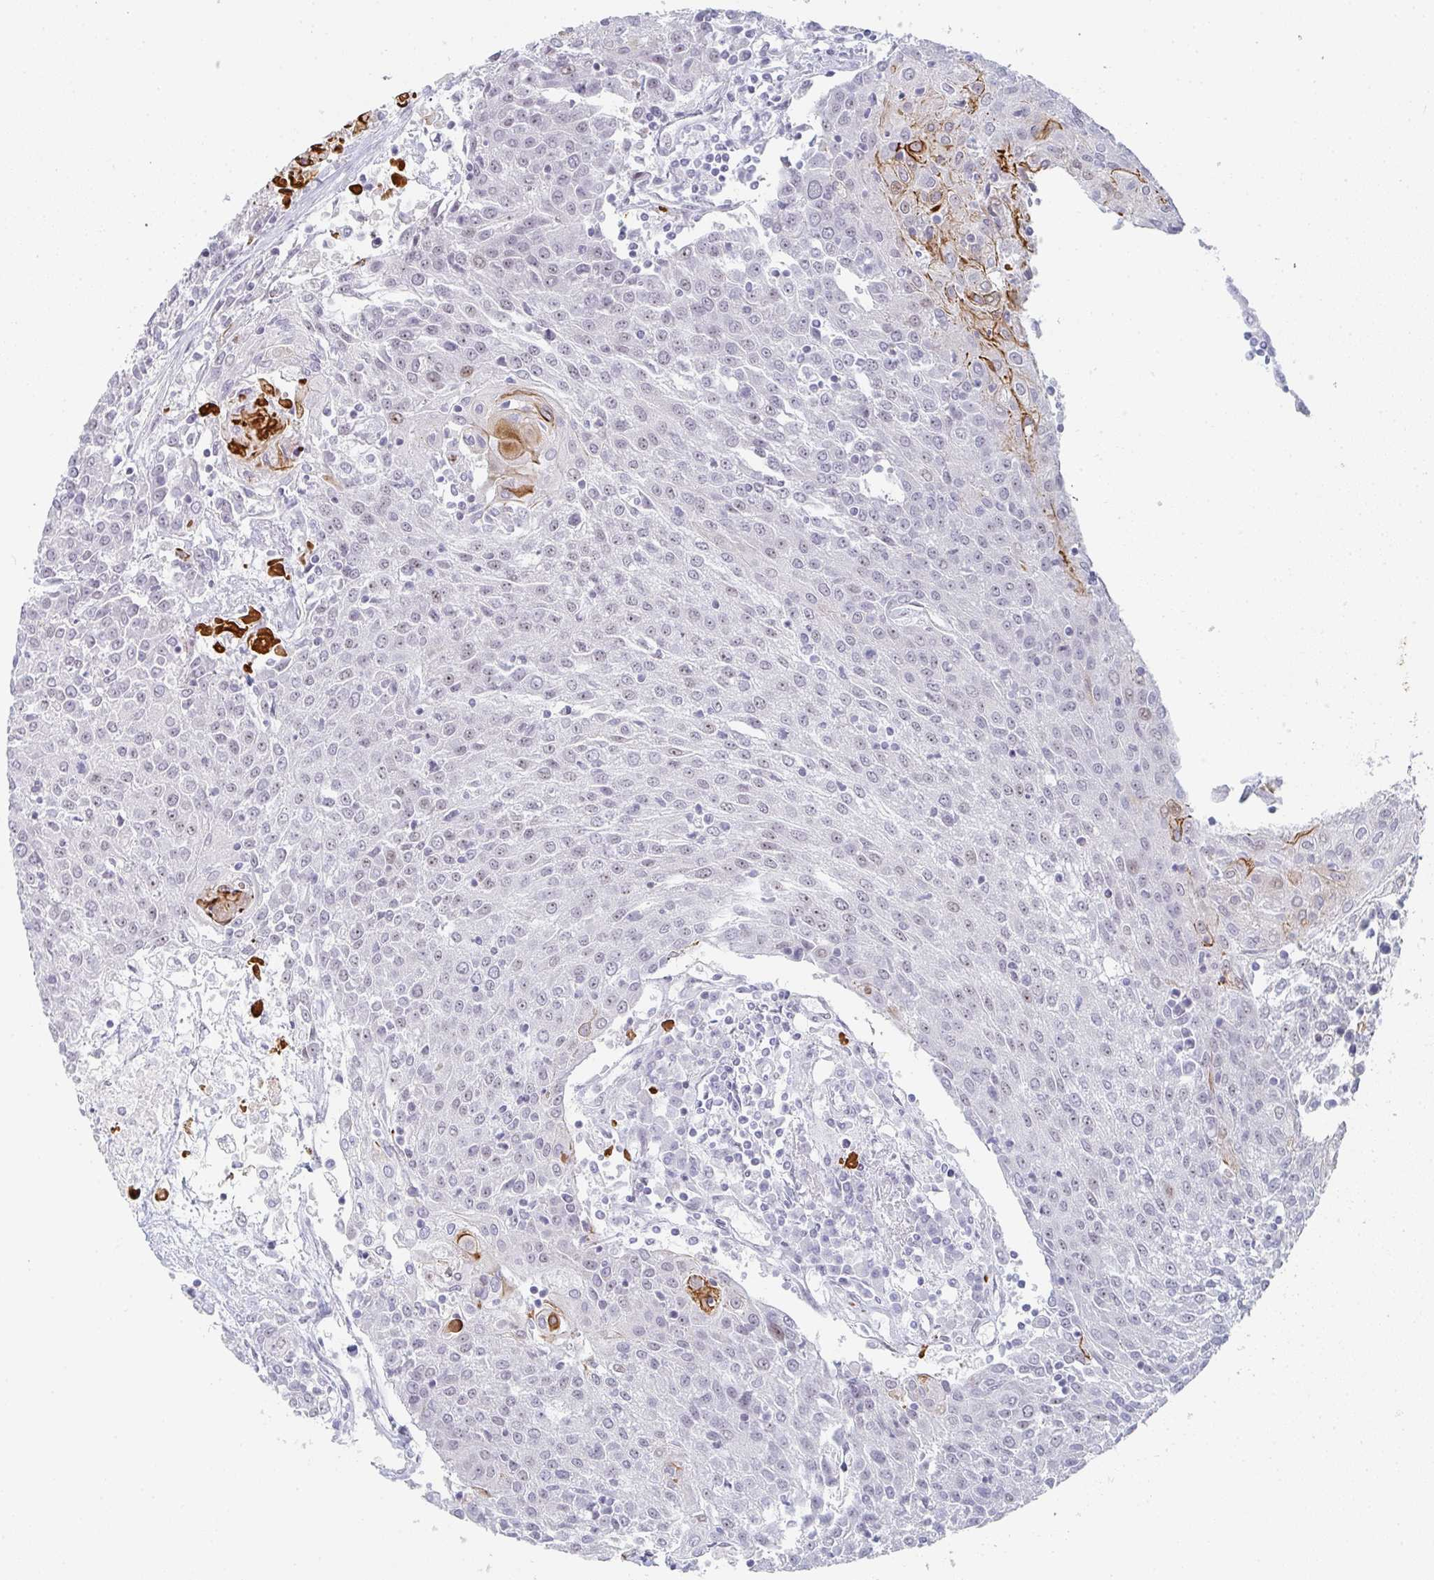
{"staining": {"intensity": "negative", "quantity": "none", "location": "none"}, "tissue": "urothelial cancer", "cell_type": "Tumor cells", "image_type": "cancer", "snomed": [{"axis": "morphology", "description": "Urothelial carcinoma, High grade"}, {"axis": "topography", "description": "Urinary bladder"}], "caption": "This is an IHC micrograph of human high-grade urothelial carcinoma. There is no positivity in tumor cells.", "gene": "POU2AF2", "patient": {"sex": "female", "age": 85}}